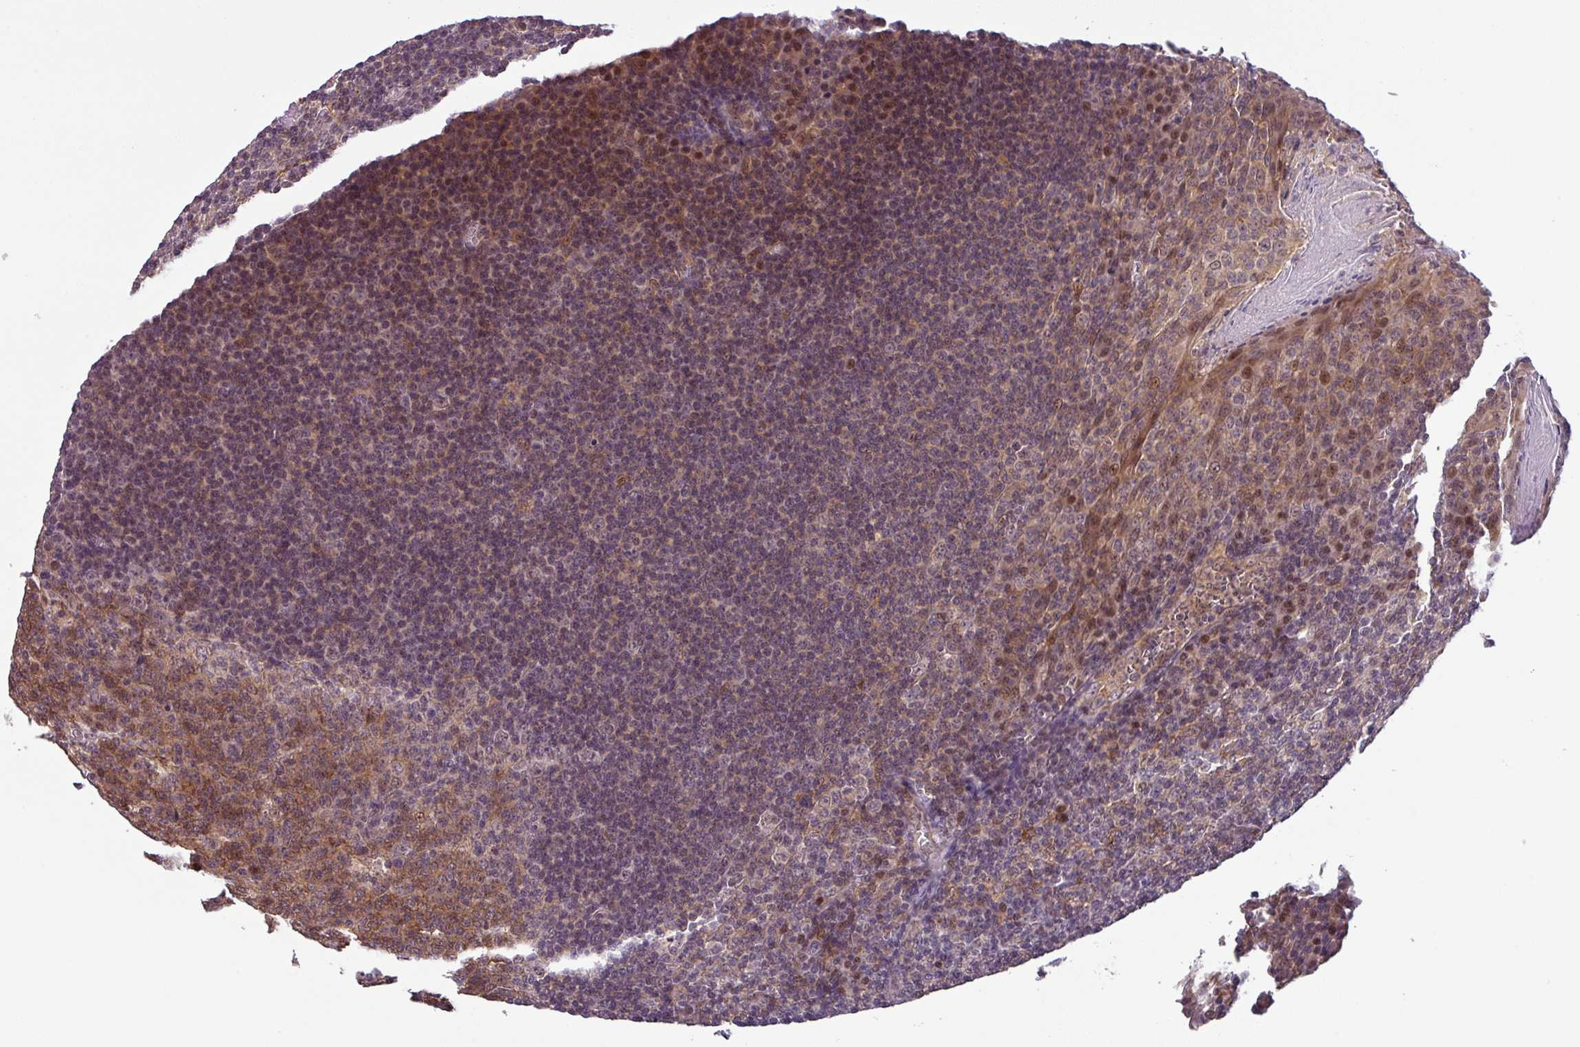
{"staining": {"intensity": "moderate", "quantity": ">75%", "location": "cytoplasmic/membranous"}, "tissue": "tonsil", "cell_type": "Germinal center cells", "image_type": "normal", "snomed": [{"axis": "morphology", "description": "Normal tissue, NOS"}, {"axis": "topography", "description": "Tonsil"}], "caption": "Tonsil stained for a protein (brown) shows moderate cytoplasmic/membranous positive staining in about >75% of germinal center cells.", "gene": "NPFFR1", "patient": {"sex": "male", "age": 27}}